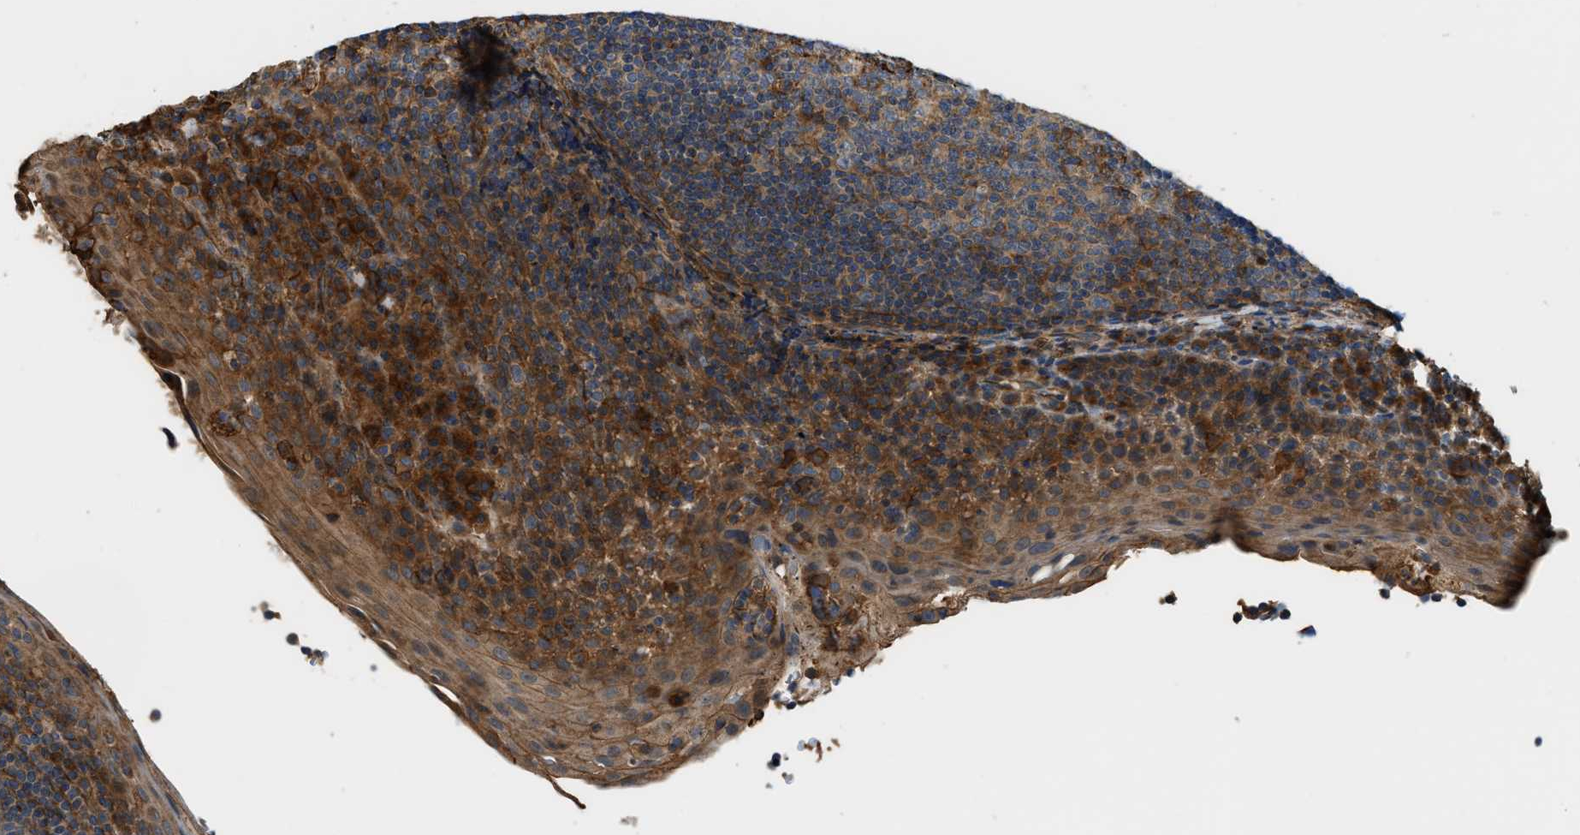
{"staining": {"intensity": "moderate", "quantity": "25%-75%", "location": "cytoplasmic/membranous"}, "tissue": "tonsil", "cell_type": "Germinal center cells", "image_type": "normal", "snomed": [{"axis": "morphology", "description": "Normal tissue, NOS"}, {"axis": "topography", "description": "Tonsil"}], "caption": "Moderate cytoplasmic/membranous expression is present in approximately 25%-75% of germinal center cells in normal tonsil.", "gene": "DDHD2", "patient": {"sex": "male", "age": 17}}